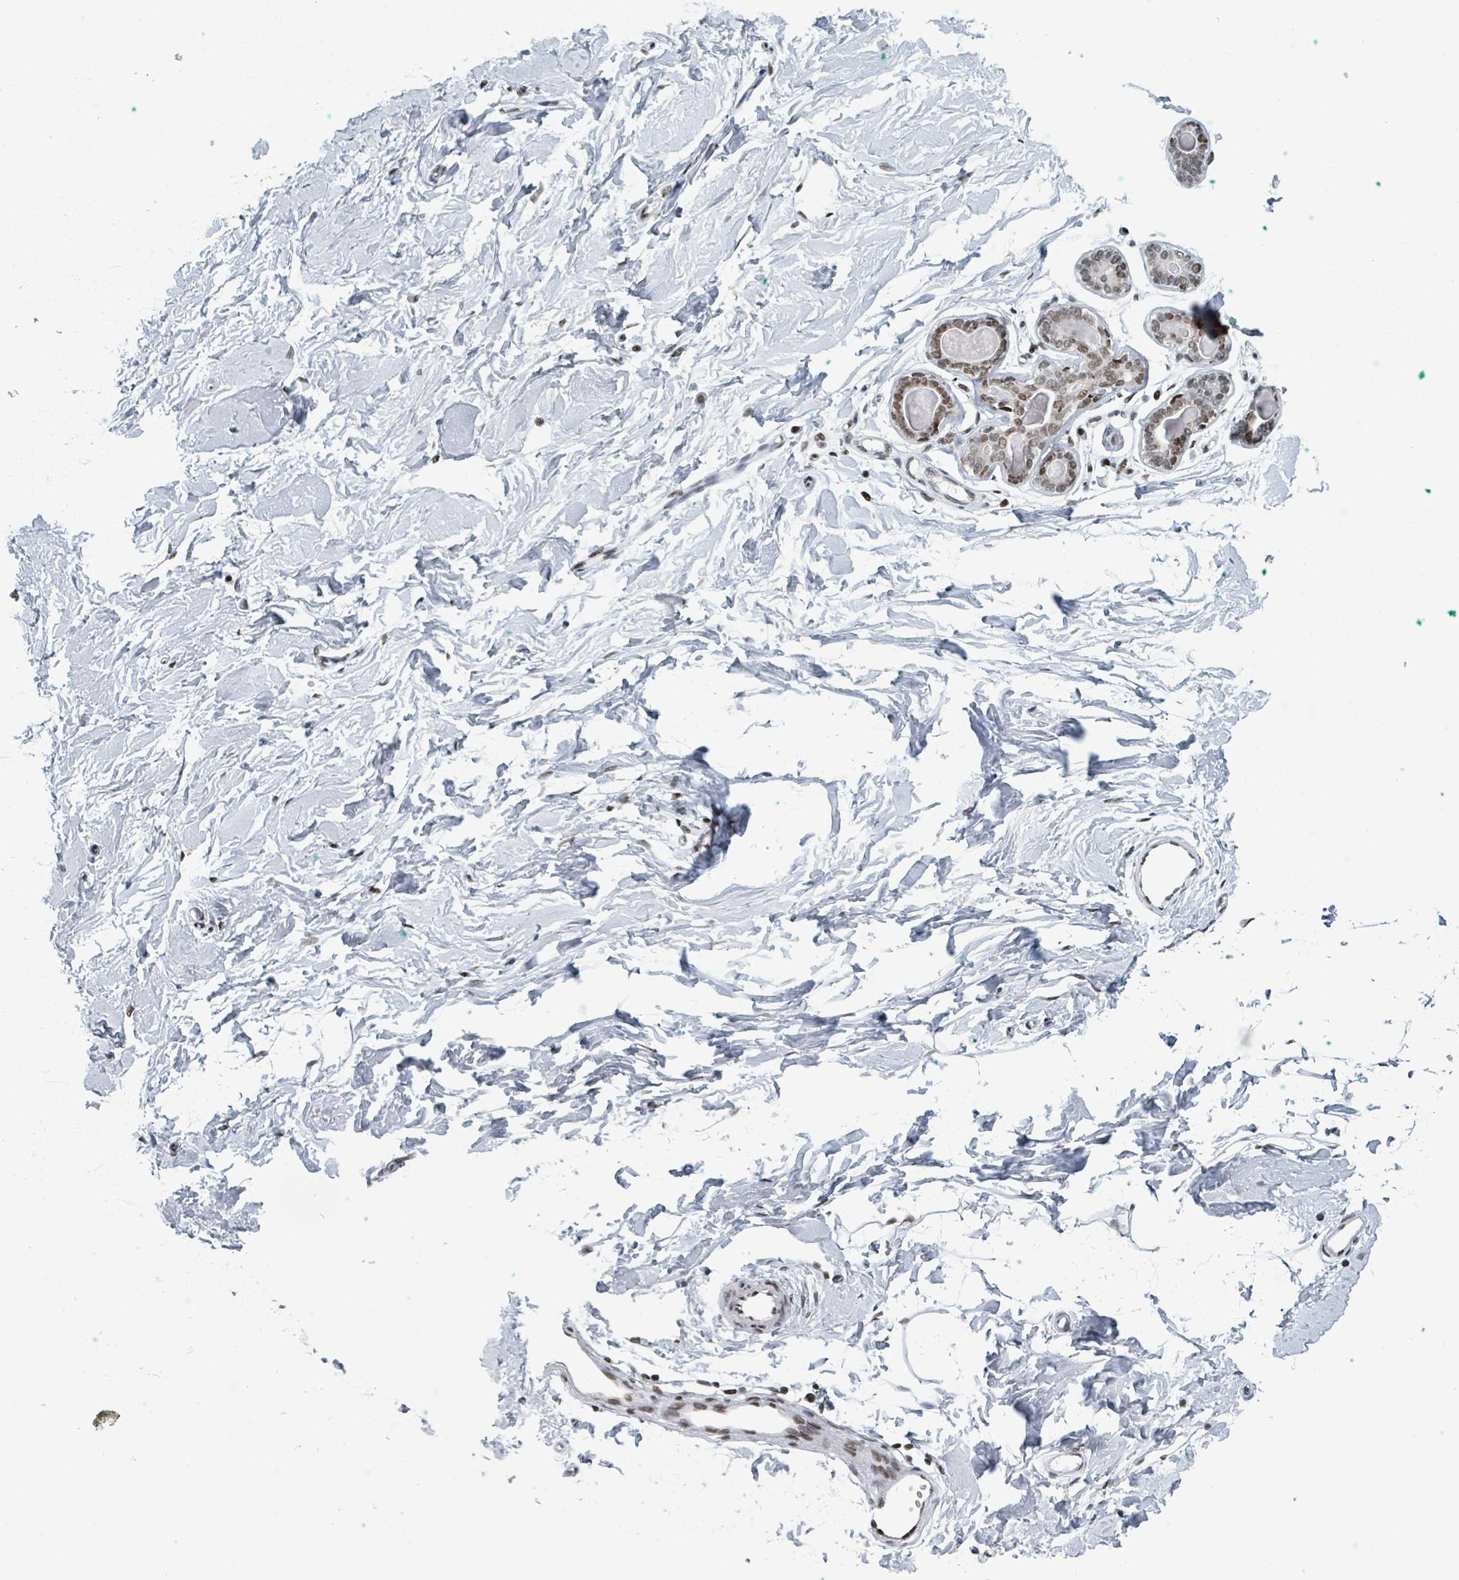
{"staining": {"intensity": "moderate", "quantity": ">75%", "location": "nuclear"}, "tissue": "breast", "cell_type": "Adipocytes", "image_type": "normal", "snomed": [{"axis": "morphology", "description": "Normal tissue, NOS"}, {"axis": "topography", "description": "Breast"}], "caption": "A brown stain highlights moderate nuclear staining of a protein in adipocytes of normal human breast.", "gene": "DHX16", "patient": {"sex": "female", "age": 23}}